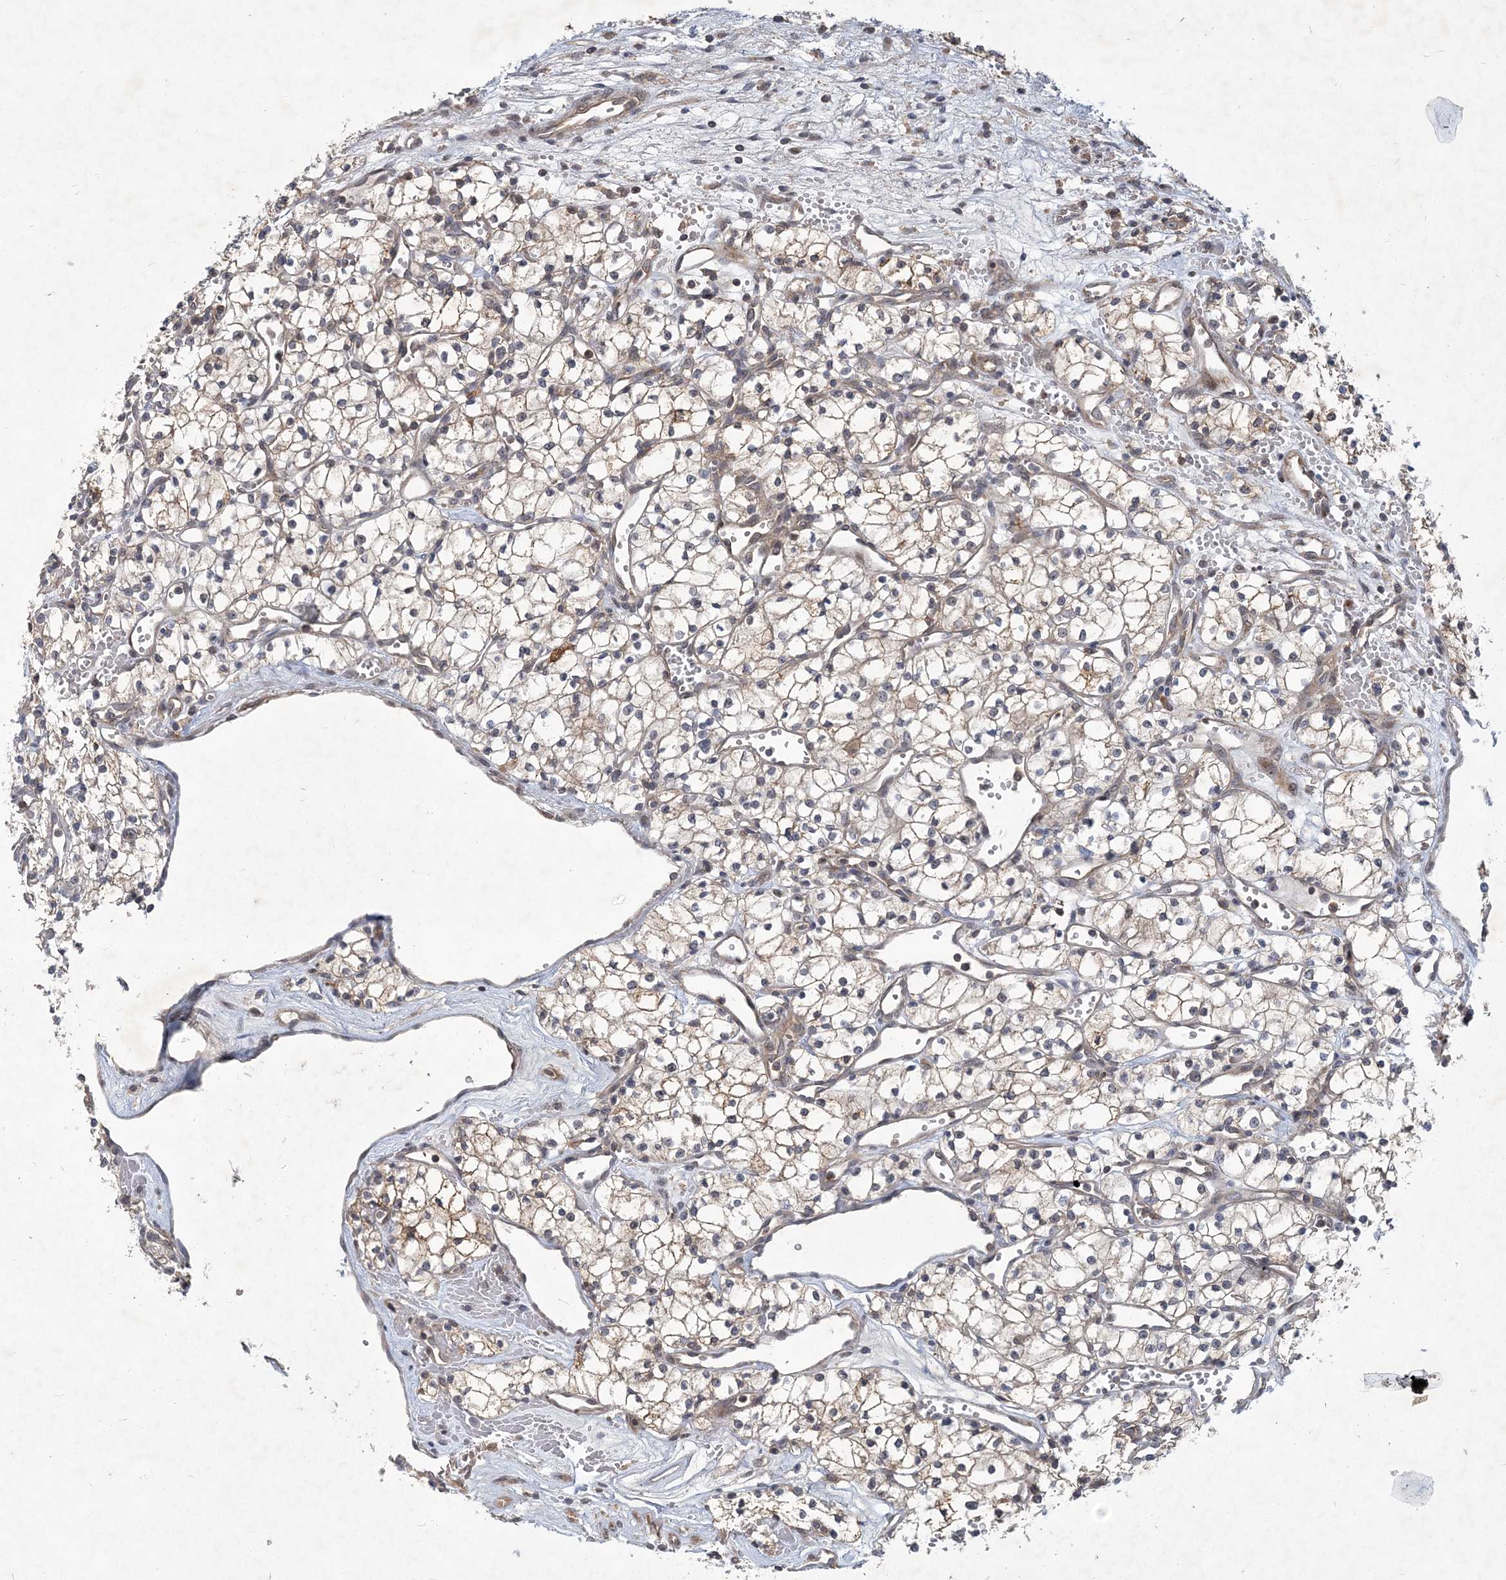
{"staining": {"intensity": "weak", "quantity": ">75%", "location": "cytoplasmic/membranous"}, "tissue": "renal cancer", "cell_type": "Tumor cells", "image_type": "cancer", "snomed": [{"axis": "morphology", "description": "Adenocarcinoma, NOS"}, {"axis": "topography", "description": "Kidney"}], "caption": "This is an image of immunohistochemistry staining of renal adenocarcinoma, which shows weak expression in the cytoplasmic/membranous of tumor cells.", "gene": "RNF25", "patient": {"sex": "male", "age": 59}}